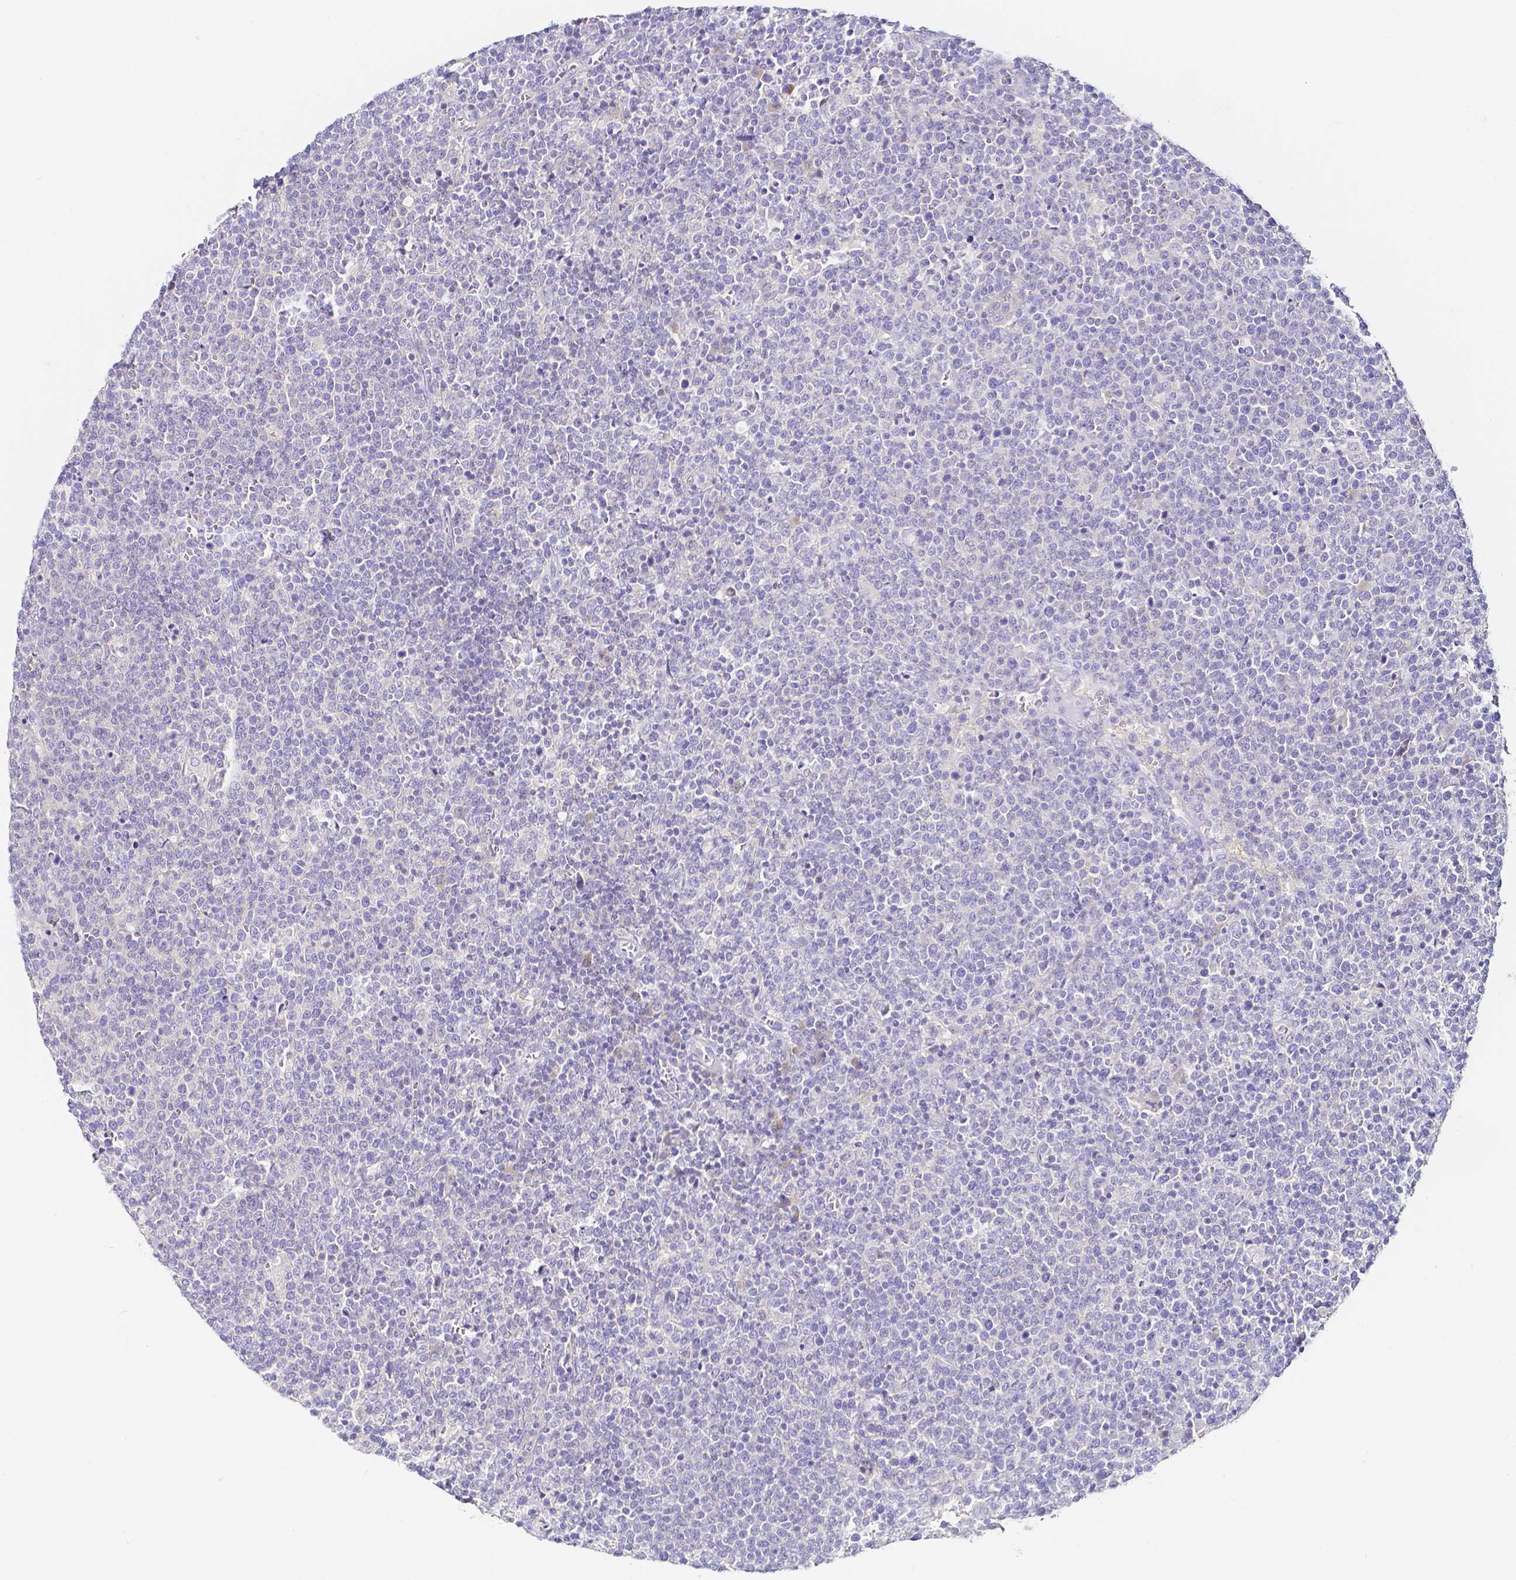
{"staining": {"intensity": "negative", "quantity": "none", "location": "none"}, "tissue": "lymphoma", "cell_type": "Tumor cells", "image_type": "cancer", "snomed": [{"axis": "morphology", "description": "Malignant lymphoma, non-Hodgkin's type, High grade"}, {"axis": "topography", "description": "Lymph node"}], "caption": "A photomicrograph of human high-grade malignant lymphoma, non-Hodgkin's type is negative for staining in tumor cells.", "gene": "PKP3", "patient": {"sex": "male", "age": 61}}